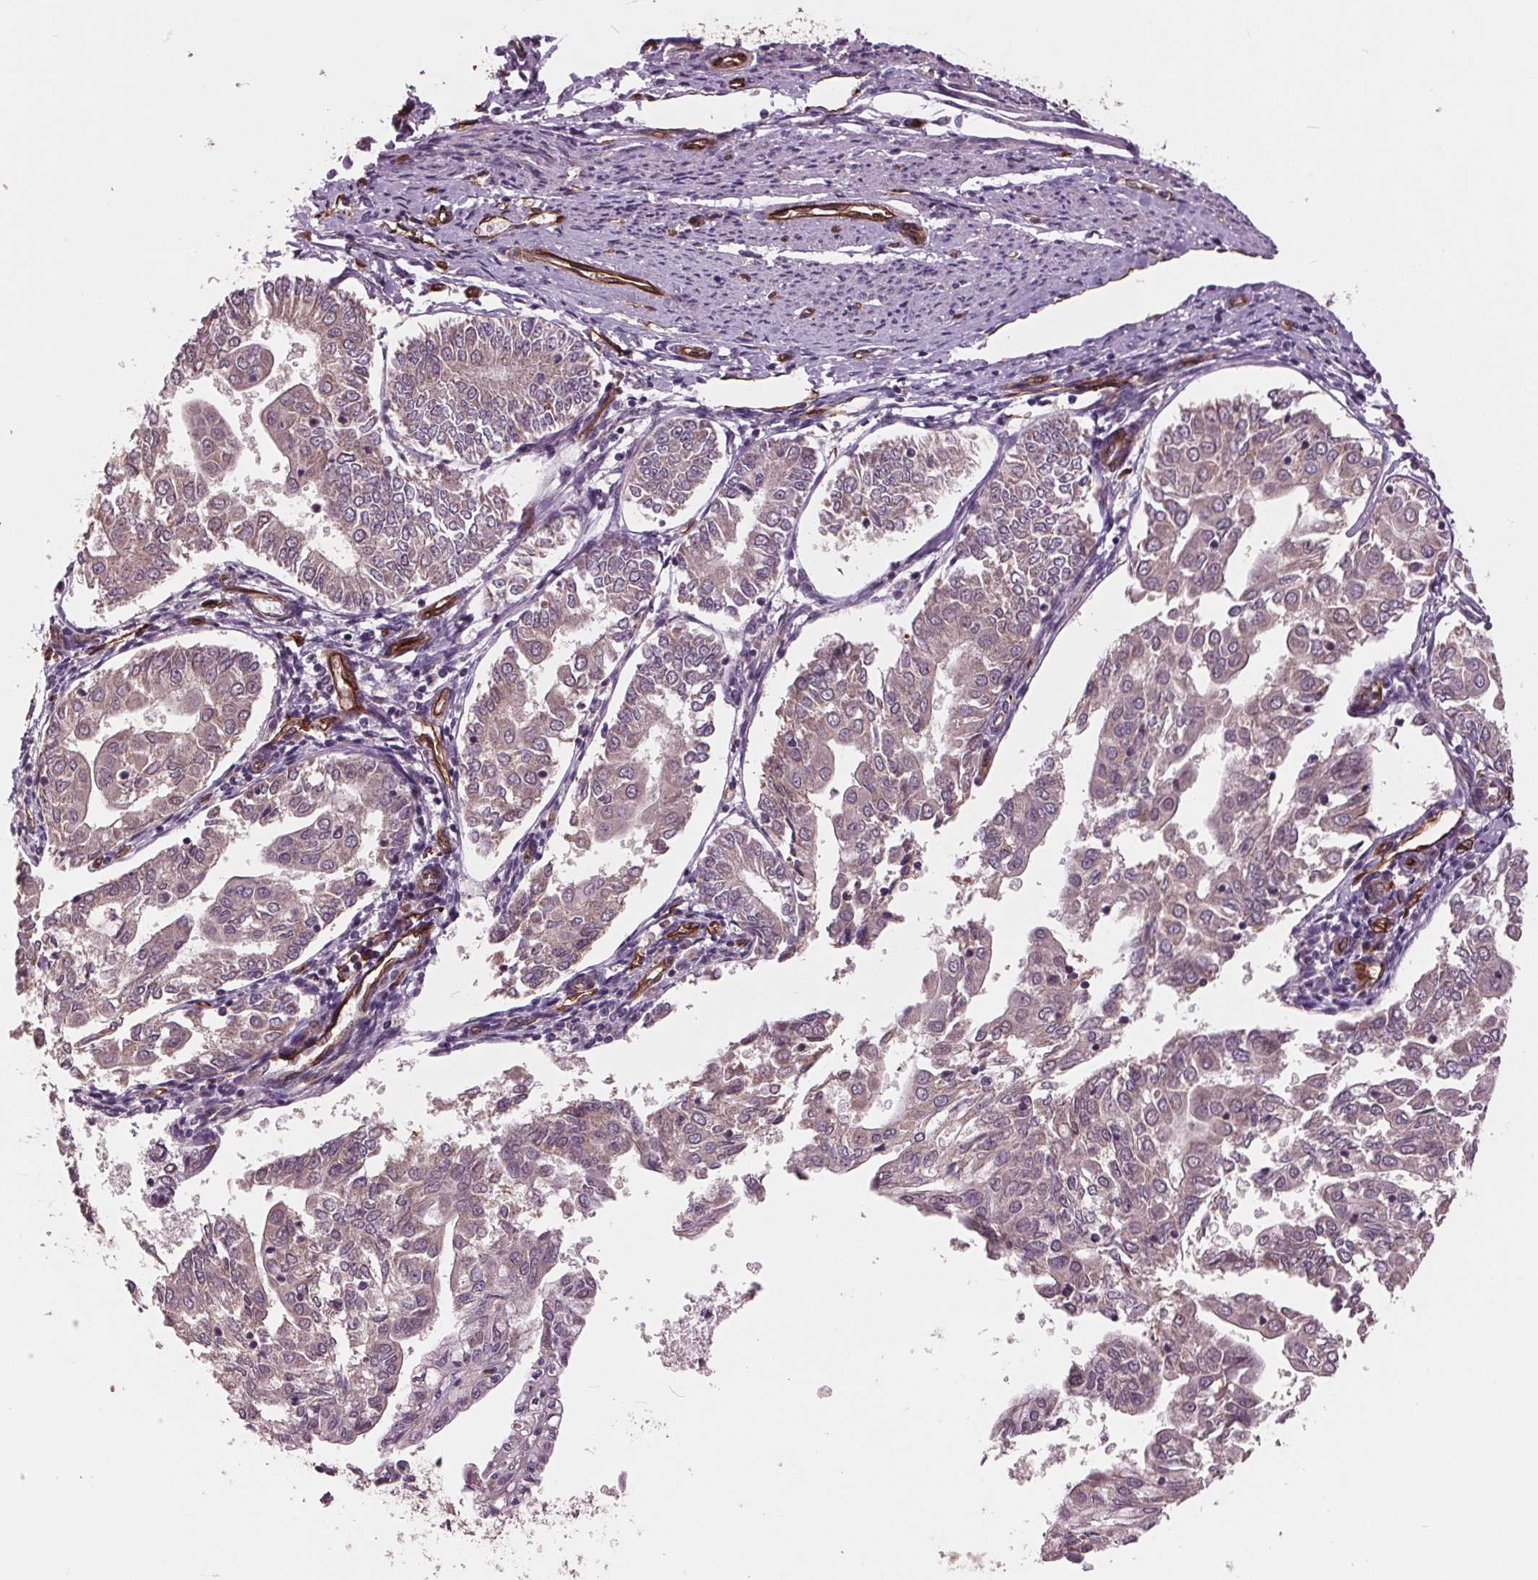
{"staining": {"intensity": "weak", "quantity": ">75%", "location": "cytoplasmic/membranous"}, "tissue": "endometrial cancer", "cell_type": "Tumor cells", "image_type": "cancer", "snomed": [{"axis": "morphology", "description": "Adenocarcinoma, NOS"}, {"axis": "topography", "description": "Endometrium"}], "caption": "This histopathology image demonstrates adenocarcinoma (endometrial) stained with immunohistochemistry (IHC) to label a protein in brown. The cytoplasmic/membranous of tumor cells show weak positivity for the protein. Nuclei are counter-stained blue.", "gene": "MAPK8", "patient": {"sex": "female", "age": 68}}